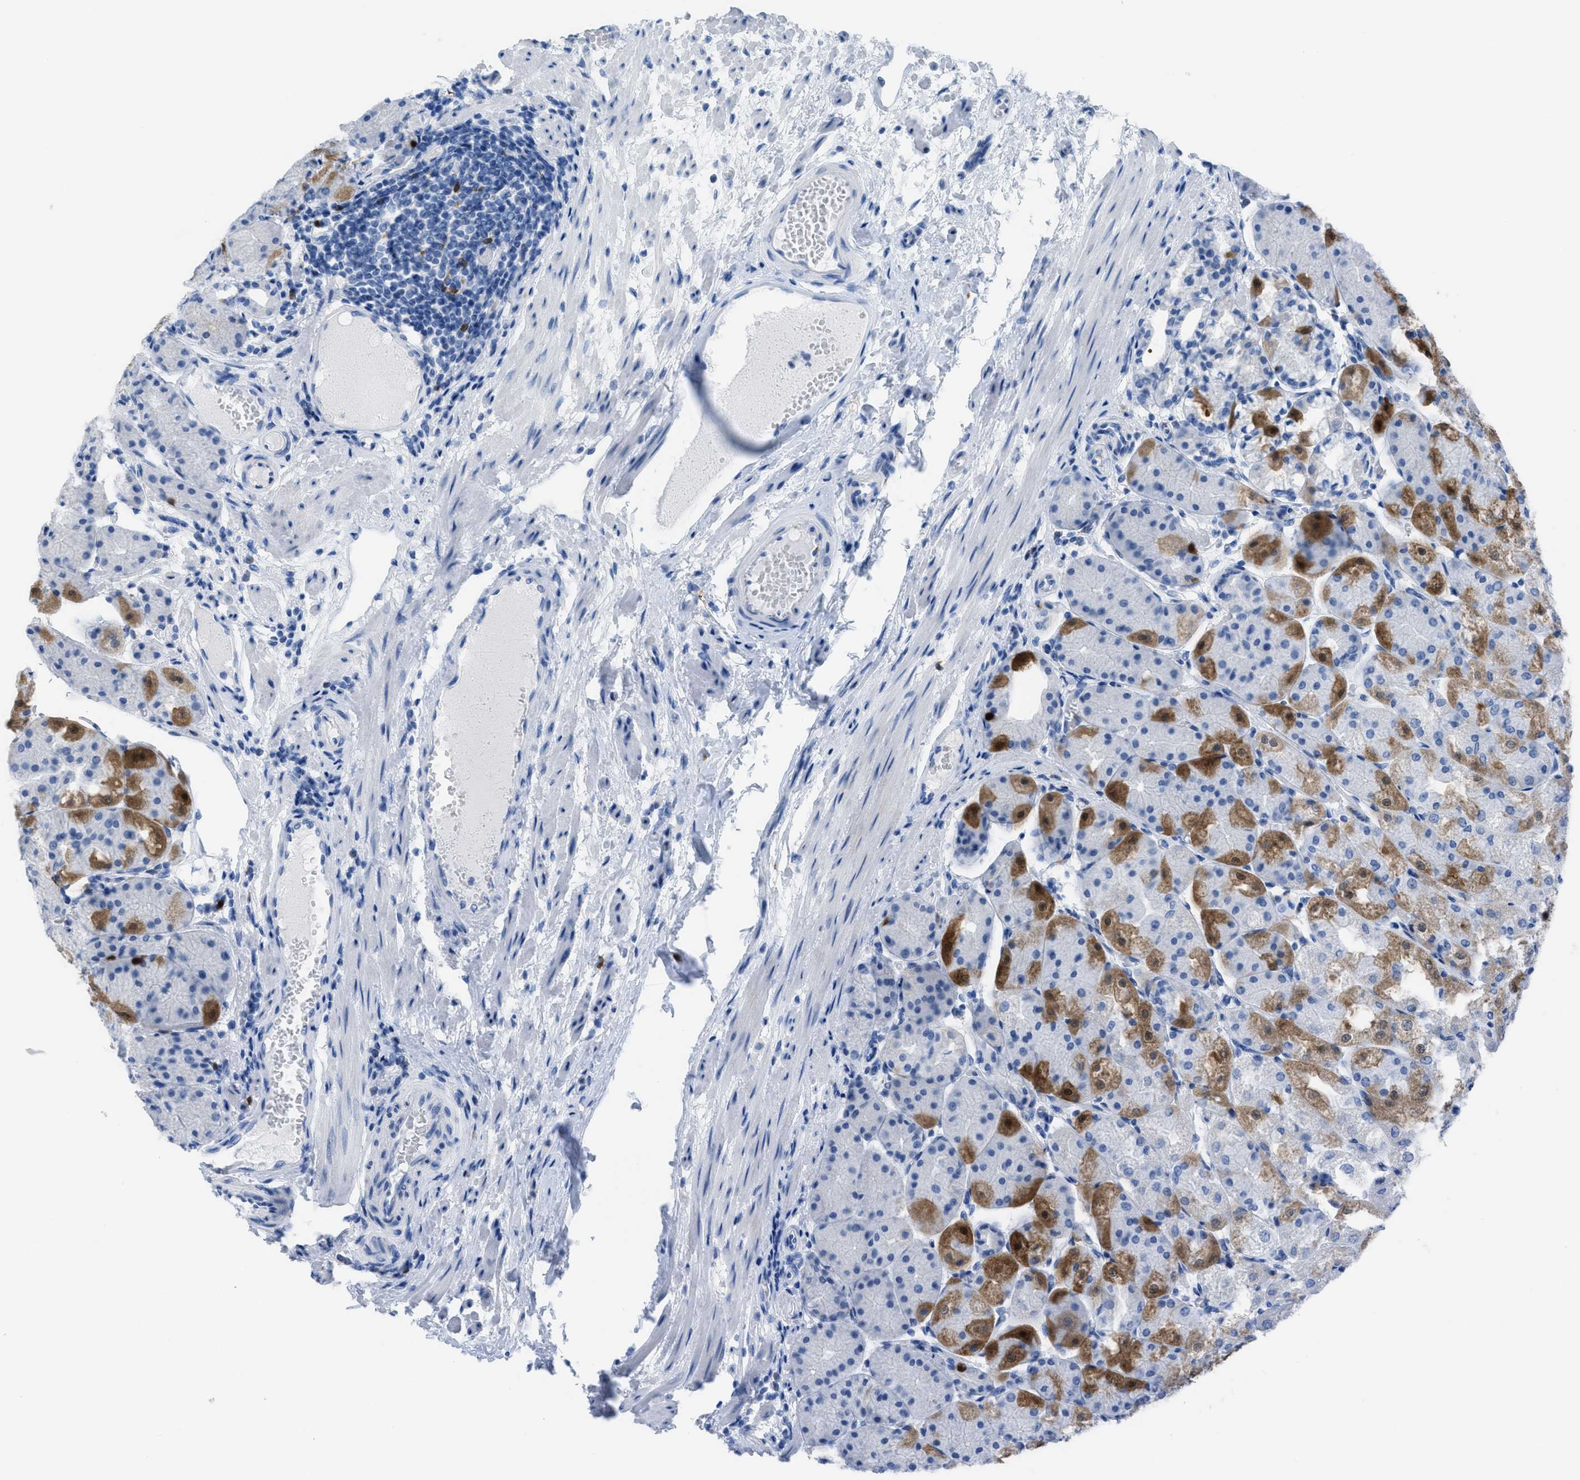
{"staining": {"intensity": "strong", "quantity": "<25%", "location": "cytoplasmic/membranous,nuclear"}, "tissue": "stomach", "cell_type": "Glandular cells", "image_type": "normal", "snomed": [{"axis": "morphology", "description": "Normal tissue, NOS"}, {"axis": "topography", "description": "Stomach, upper"}], "caption": "Stomach stained for a protein exhibits strong cytoplasmic/membranous,nuclear positivity in glandular cells. (DAB (3,3'-diaminobenzidine) IHC, brown staining for protein, blue staining for nuclei).", "gene": "CDKN2A", "patient": {"sex": "male", "age": 72}}